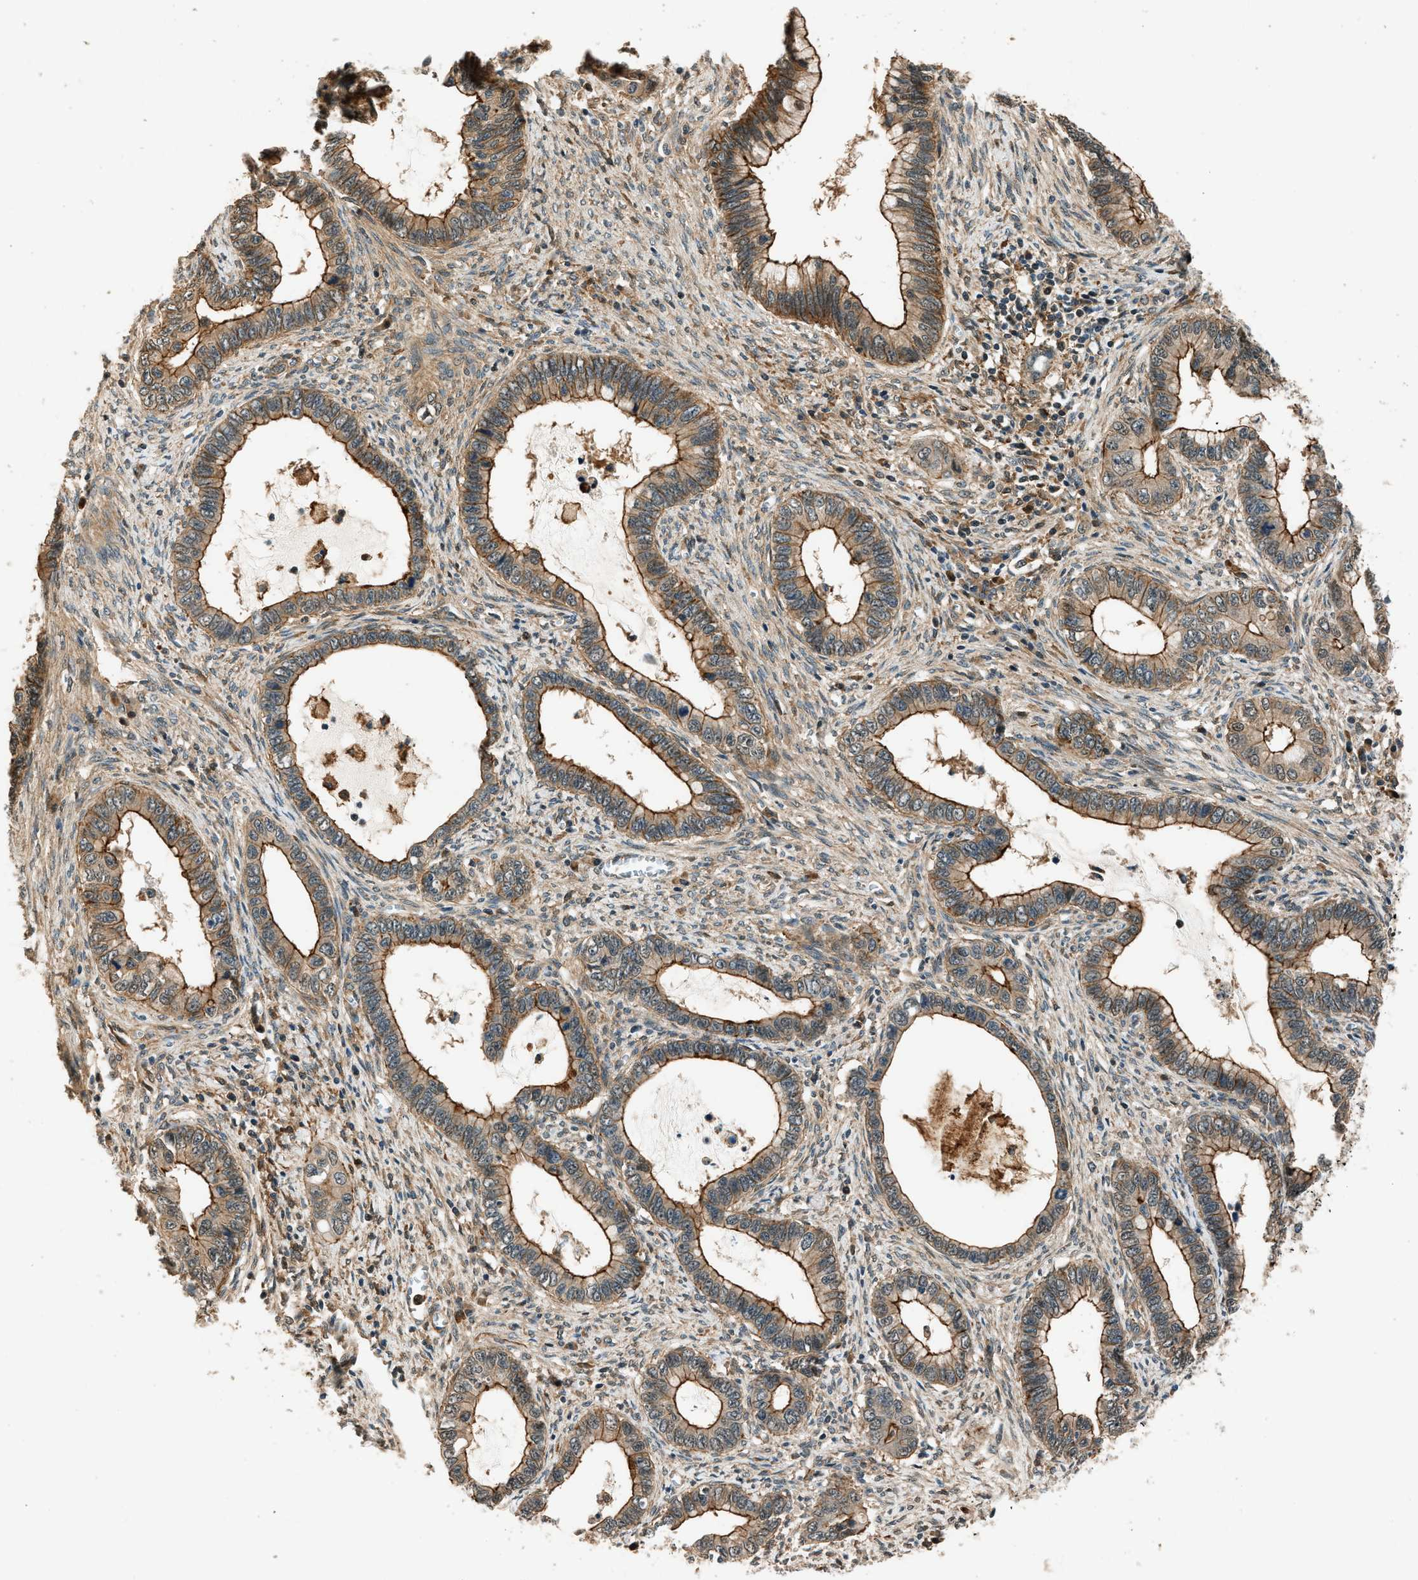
{"staining": {"intensity": "strong", "quantity": "25%-75%", "location": "cytoplasmic/membranous"}, "tissue": "cervical cancer", "cell_type": "Tumor cells", "image_type": "cancer", "snomed": [{"axis": "morphology", "description": "Adenocarcinoma, NOS"}, {"axis": "topography", "description": "Cervix"}], "caption": "Cervical cancer (adenocarcinoma) stained with a brown dye displays strong cytoplasmic/membranous positive expression in about 25%-75% of tumor cells.", "gene": "ARHGEF11", "patient": {"sex": "female", "age": 44}}